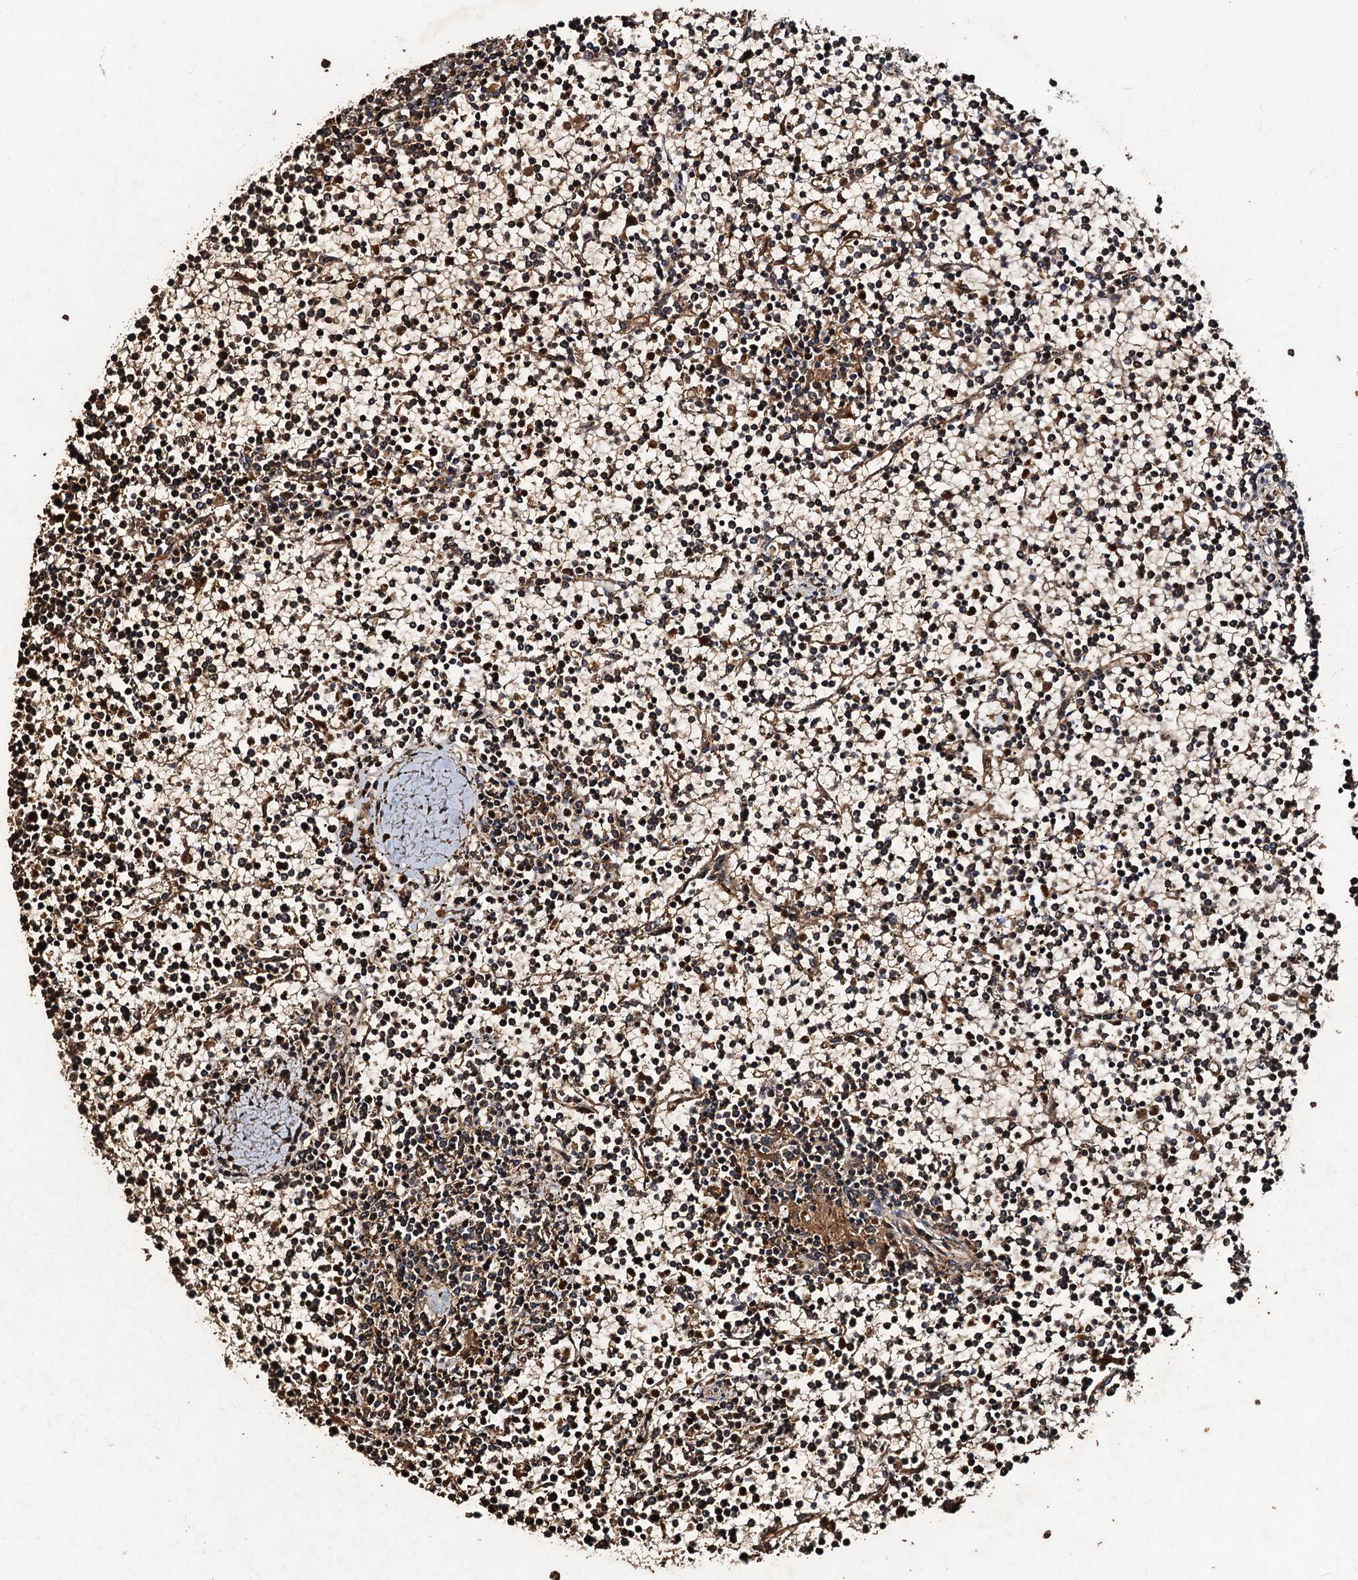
{"staining": {"intensity": "moderate", "quantity": ">75%", "location": "cytoplasmic/membranous"}, "tissue": "lymphoma", "cell_type": "Tumor cells", "image_type": "cancer", "snomed": [{"axis": "morphology", "description": "Malignant lymphoma, non-Hodgkin's type, Low grade"}, {"axis": "topography", "description": "Spleen"}], "caption": "Lymphoma stained with IHC exhibits moderate cytoplasmic/membranous positivity in approximately >75% of tumor cells.", "gene": "NOTCH2NLA", "patient": {"sex": "female", "age": 19}}